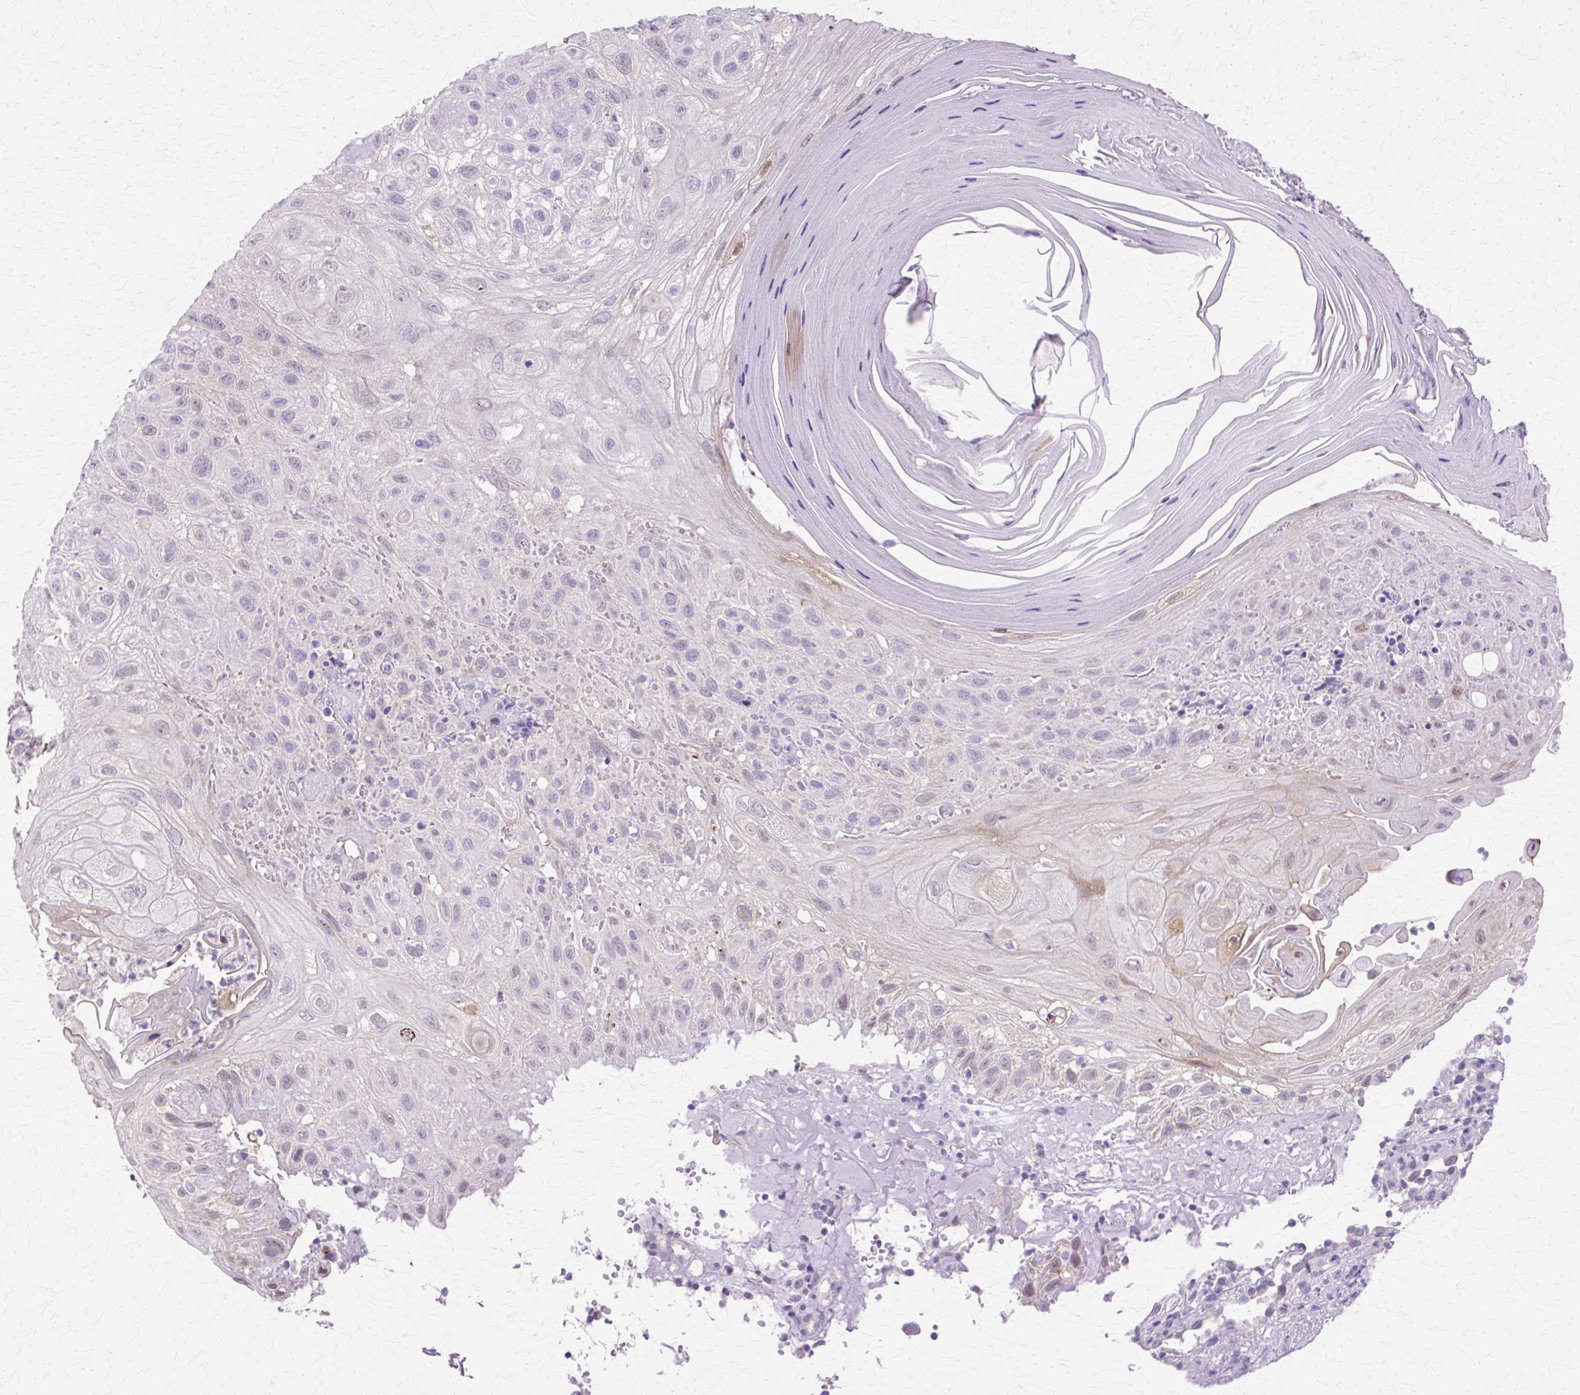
{"staining": {"intensity": "weak", "quantity": "<25%", "location": "nuclear"}, "tissue": "skin cancer", "cell_type": "Tumor cells", "image_type": "cancer", "snomed": [{"axis": "morphology", "description": "Normal tissue, NOS"}, {"axis": "morphology", "description": "Squamous cell carcinoma, NOS"}, {"axis": "topography", "description": "Skin"}], "caption": "An immunohistochemistry (IHC) histopathology image of squamous cell carcinoma (skin) is shown. There is no staining in tumor cells of squamous cell carcinoma (skin). (DAB (3,3'-diaminobenzidine) immunohistochemistry (IHC), high magnification).", "gene": "HSPA8", "patient": {"sex": "female", "age": 96}}